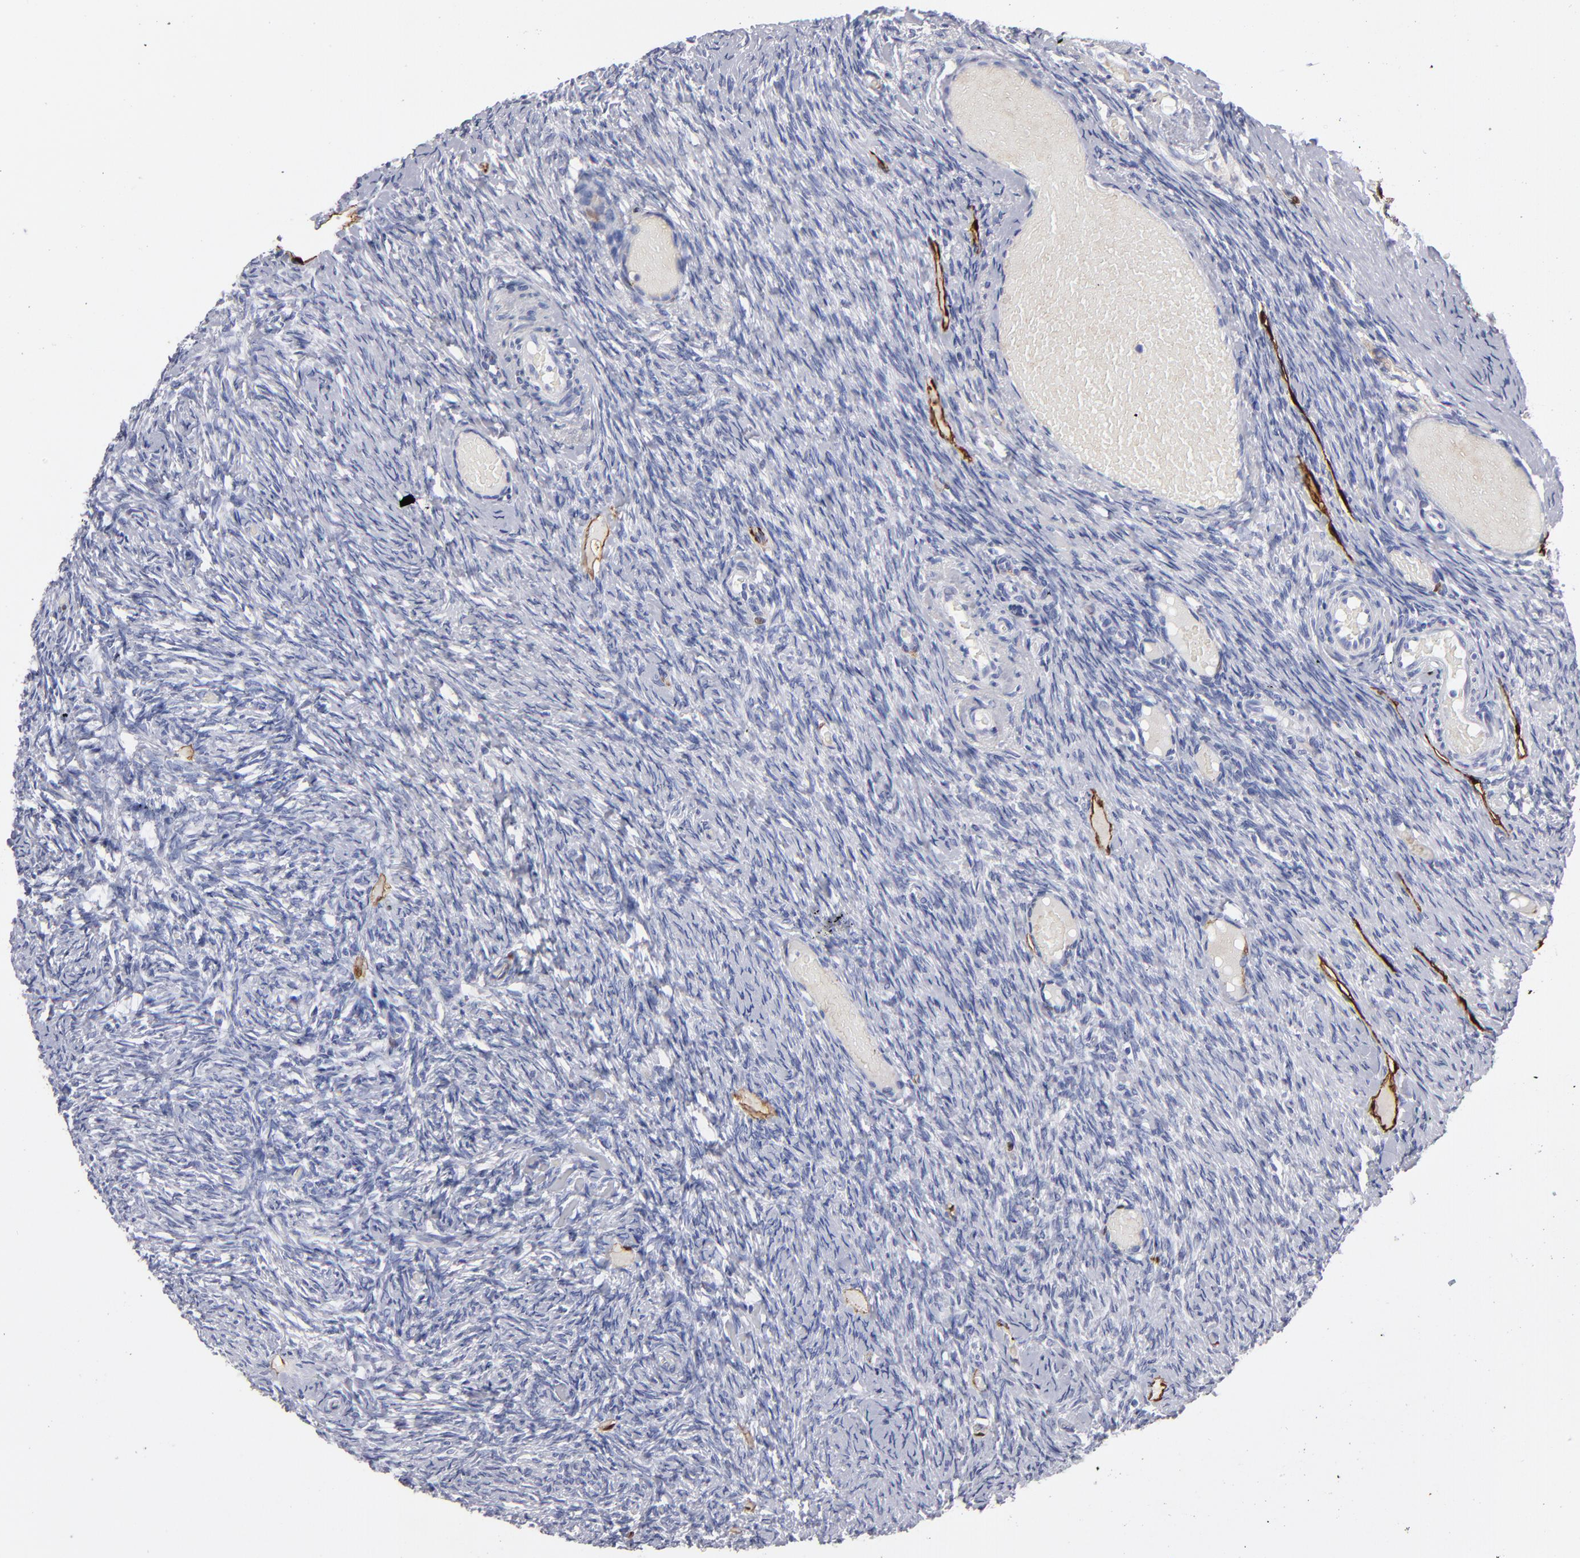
{"staining": {"intensity": "negative", "quantity": "none", "location": "none"}, "tissue": "ovary", "cell_type": "Follicle cells", "image_type": "normal", "snomed": [{"axis": "morphology", "description": "Normal tissue, NOS"}, {"axis": "topography", "description": "Ovary"}], "caption": "High power microscopy micrograph of an immunohistochemistry (IHC) micrograph of benign ovary, revealing no significant positivity in follicle cells.", "gene": "FABP4", "patient": {"sex": "female", "age": 60}}